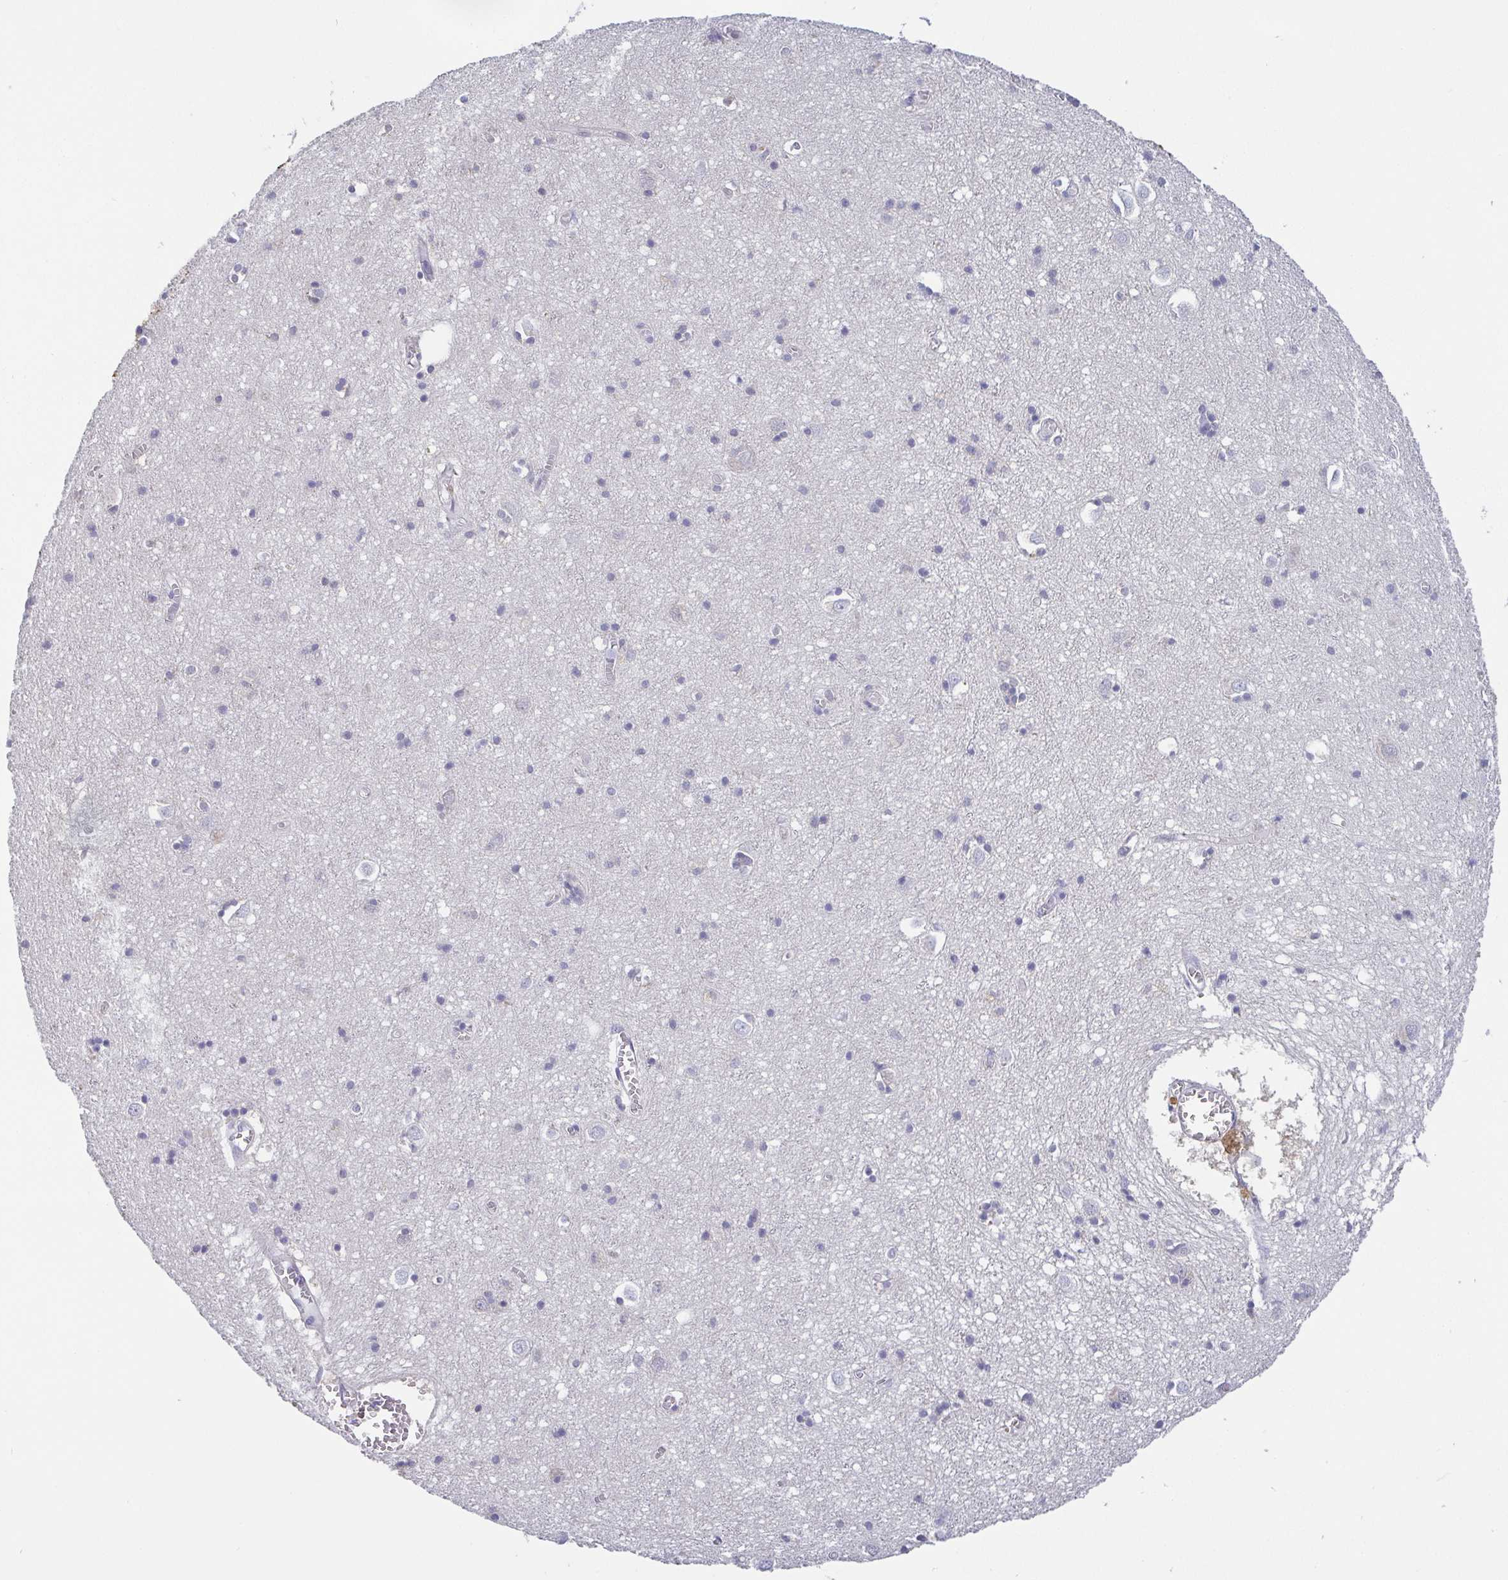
{"staining": {"intensity": "negative", "quantity": "none", "location": "none"}, "tissue": "cerebral cortex", "cell_type": "Endothelial cells", "image_type": "normal", "snomed": [{"axis": "morphology", "description": "Normal tissue, NOS"}, {"axis": "topography", "description": "Cerebral cortex"}], "caption": "This is a histopathology image of immunohistochemistry (IHC) staining of unremarkable cerebral cortex, which shows no positivity in endothelial cells. The staining is performed using DAB brown chromogen with nuclei counter-stained in using hematoxylin.", "gene": "IDH1", "patient": {"sex": "male", "age": 70}}